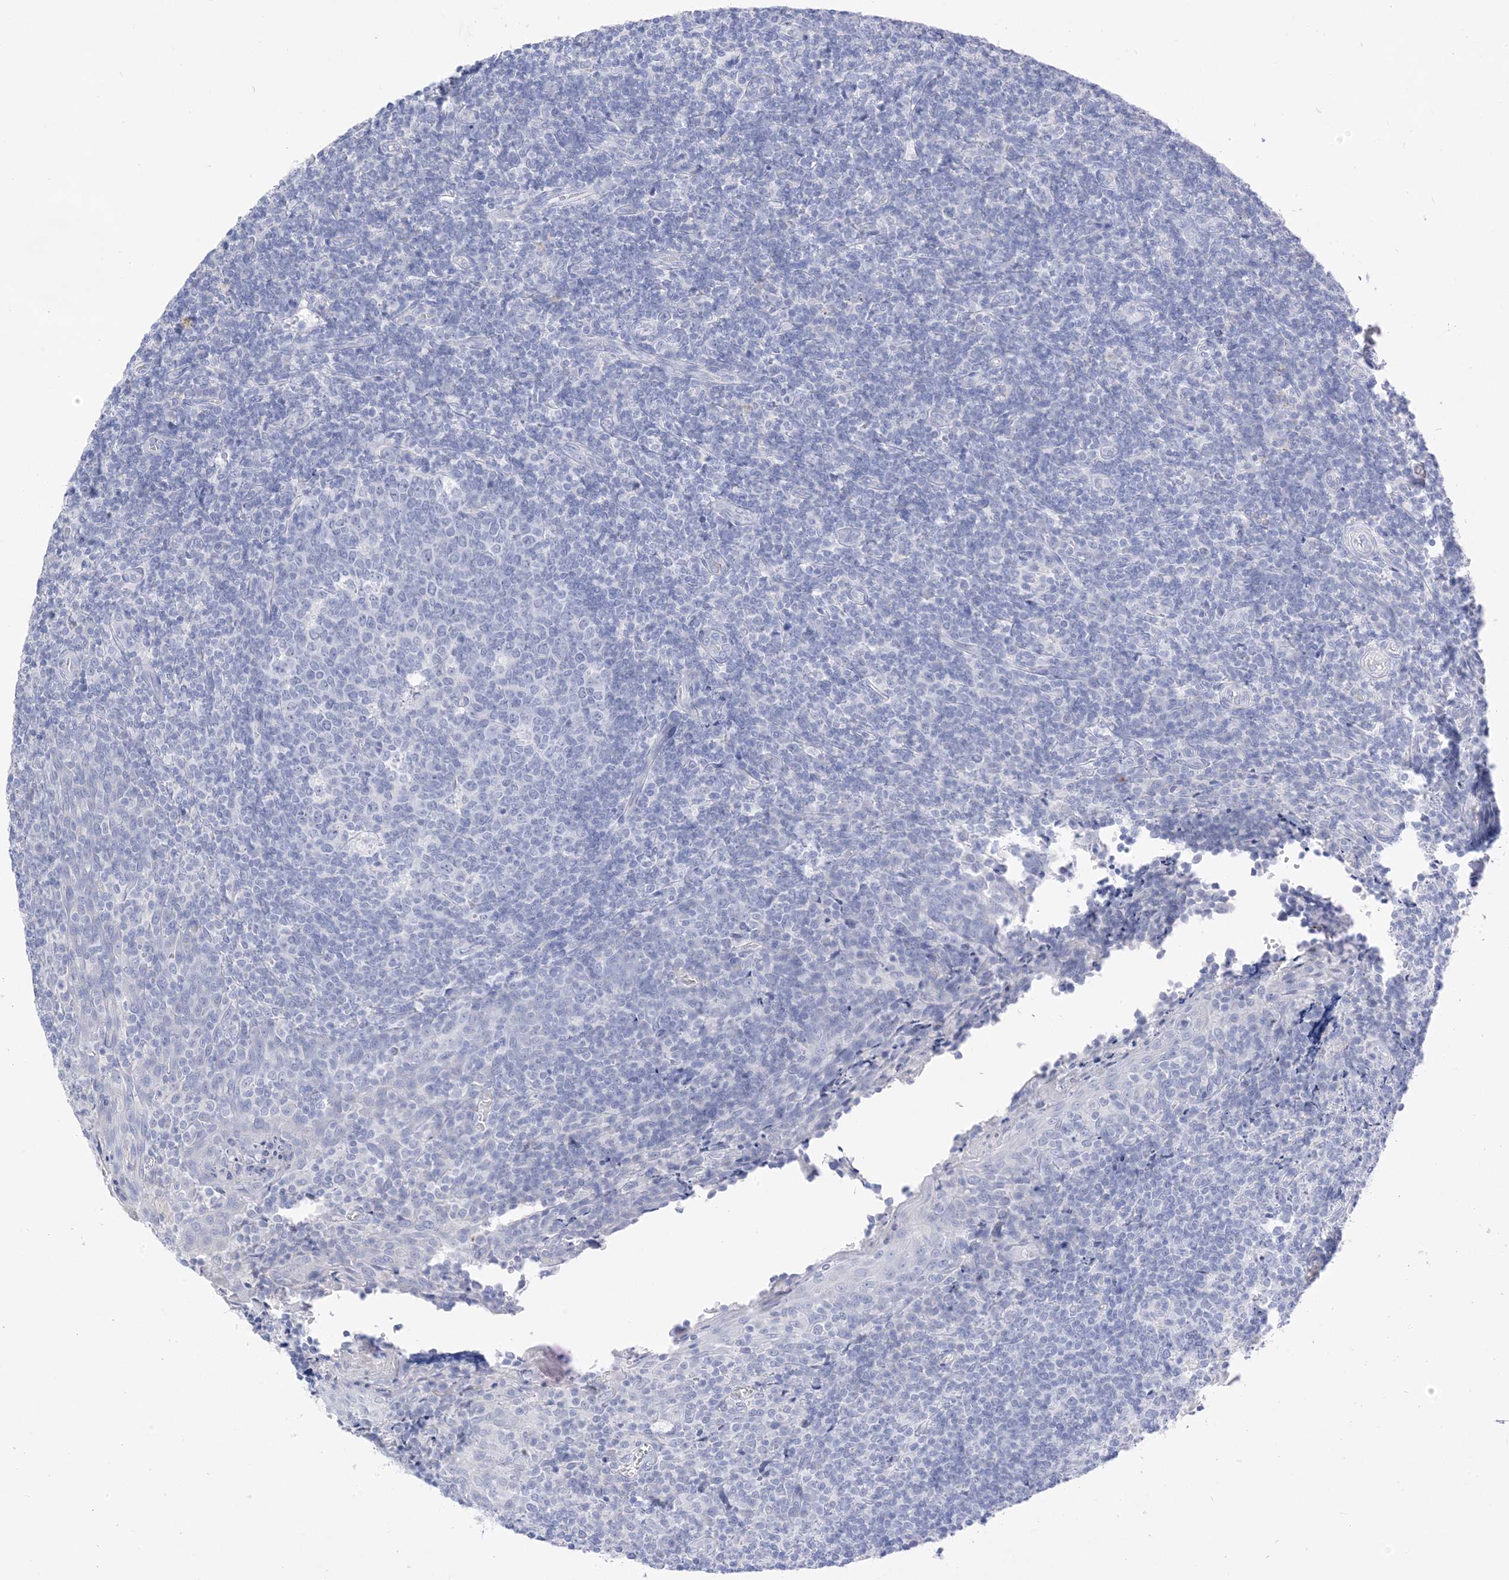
{"staining": {"intensity": "negative", "quantity": "none", "location": "none"}, "tissue": "tonsil", "cell_type": "Germinal center cells", "image_type": "normal", "snomed": [{"axis": "morphology", "description": "Normal tissue, NOS"}, {"axis": "topography", "description": "Tonsil"}], "caption": "Immunohistochemical staining of normal tonsil reveals no significant staining in germinal center cells.", "gene": "MUC17", "patient": {"sex": "female", "age": 19}}